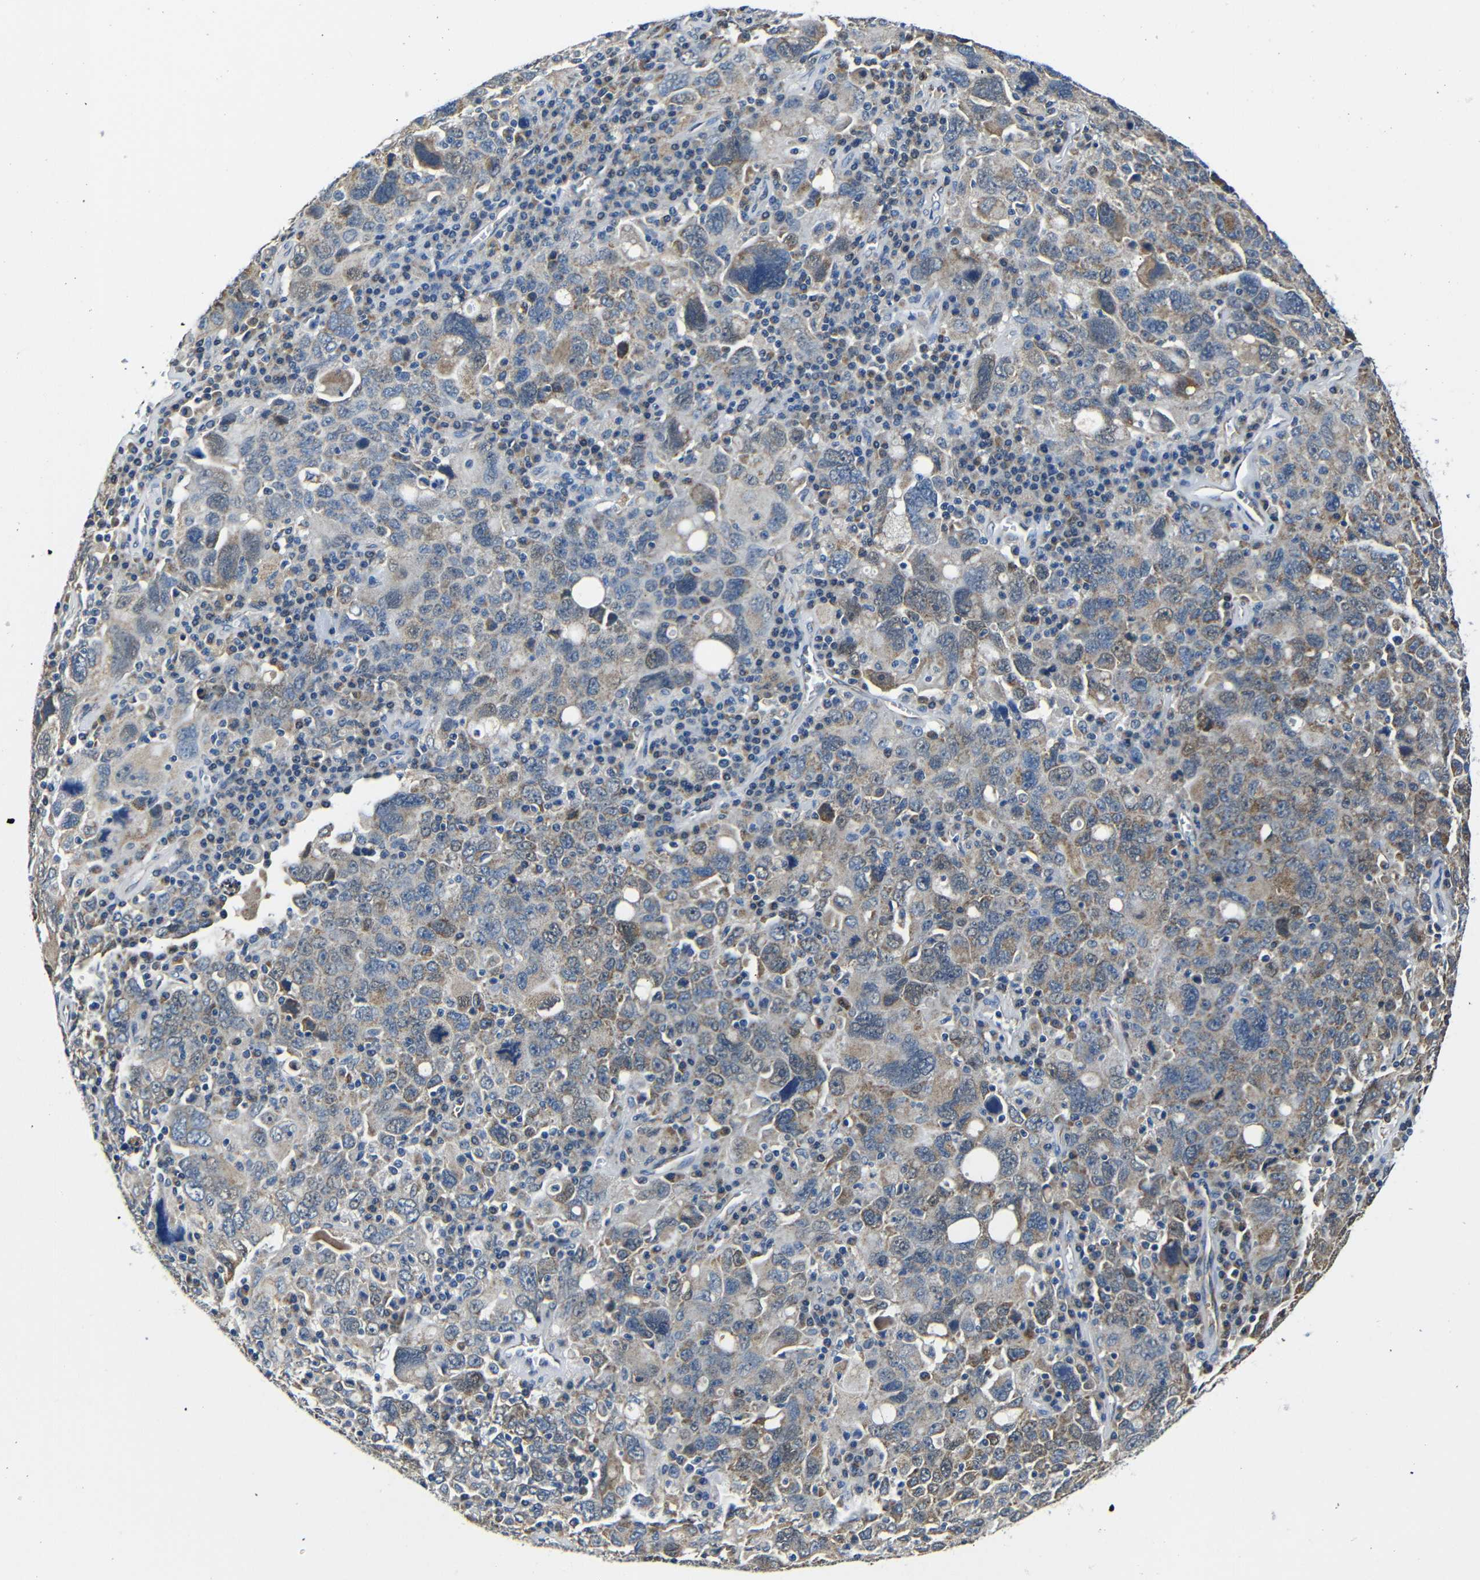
{"staining": {"intensity": "weak", "quantity": "25%-75%", "location": "cytoplasmic/membranous"}, "tissue": "ovarian cancer", "cell_type": "Tumor cells", "image_type": "cancer", "snomed": [{"axis": "morphology", "description": "Carcinoma, endometroid"}, {"axis": "topography", "description": "Ovary"}], "caption": "Protein expression analysis of ovarian endometroid carcinoma reveals weak cytoplasmic/membranous staining in approximately 25%-75% of tumor cells. (IHC, brightfield microscopy, high magnification).", "gene": "FKBP14", "patient": {"sex": "female", "age": 62}}